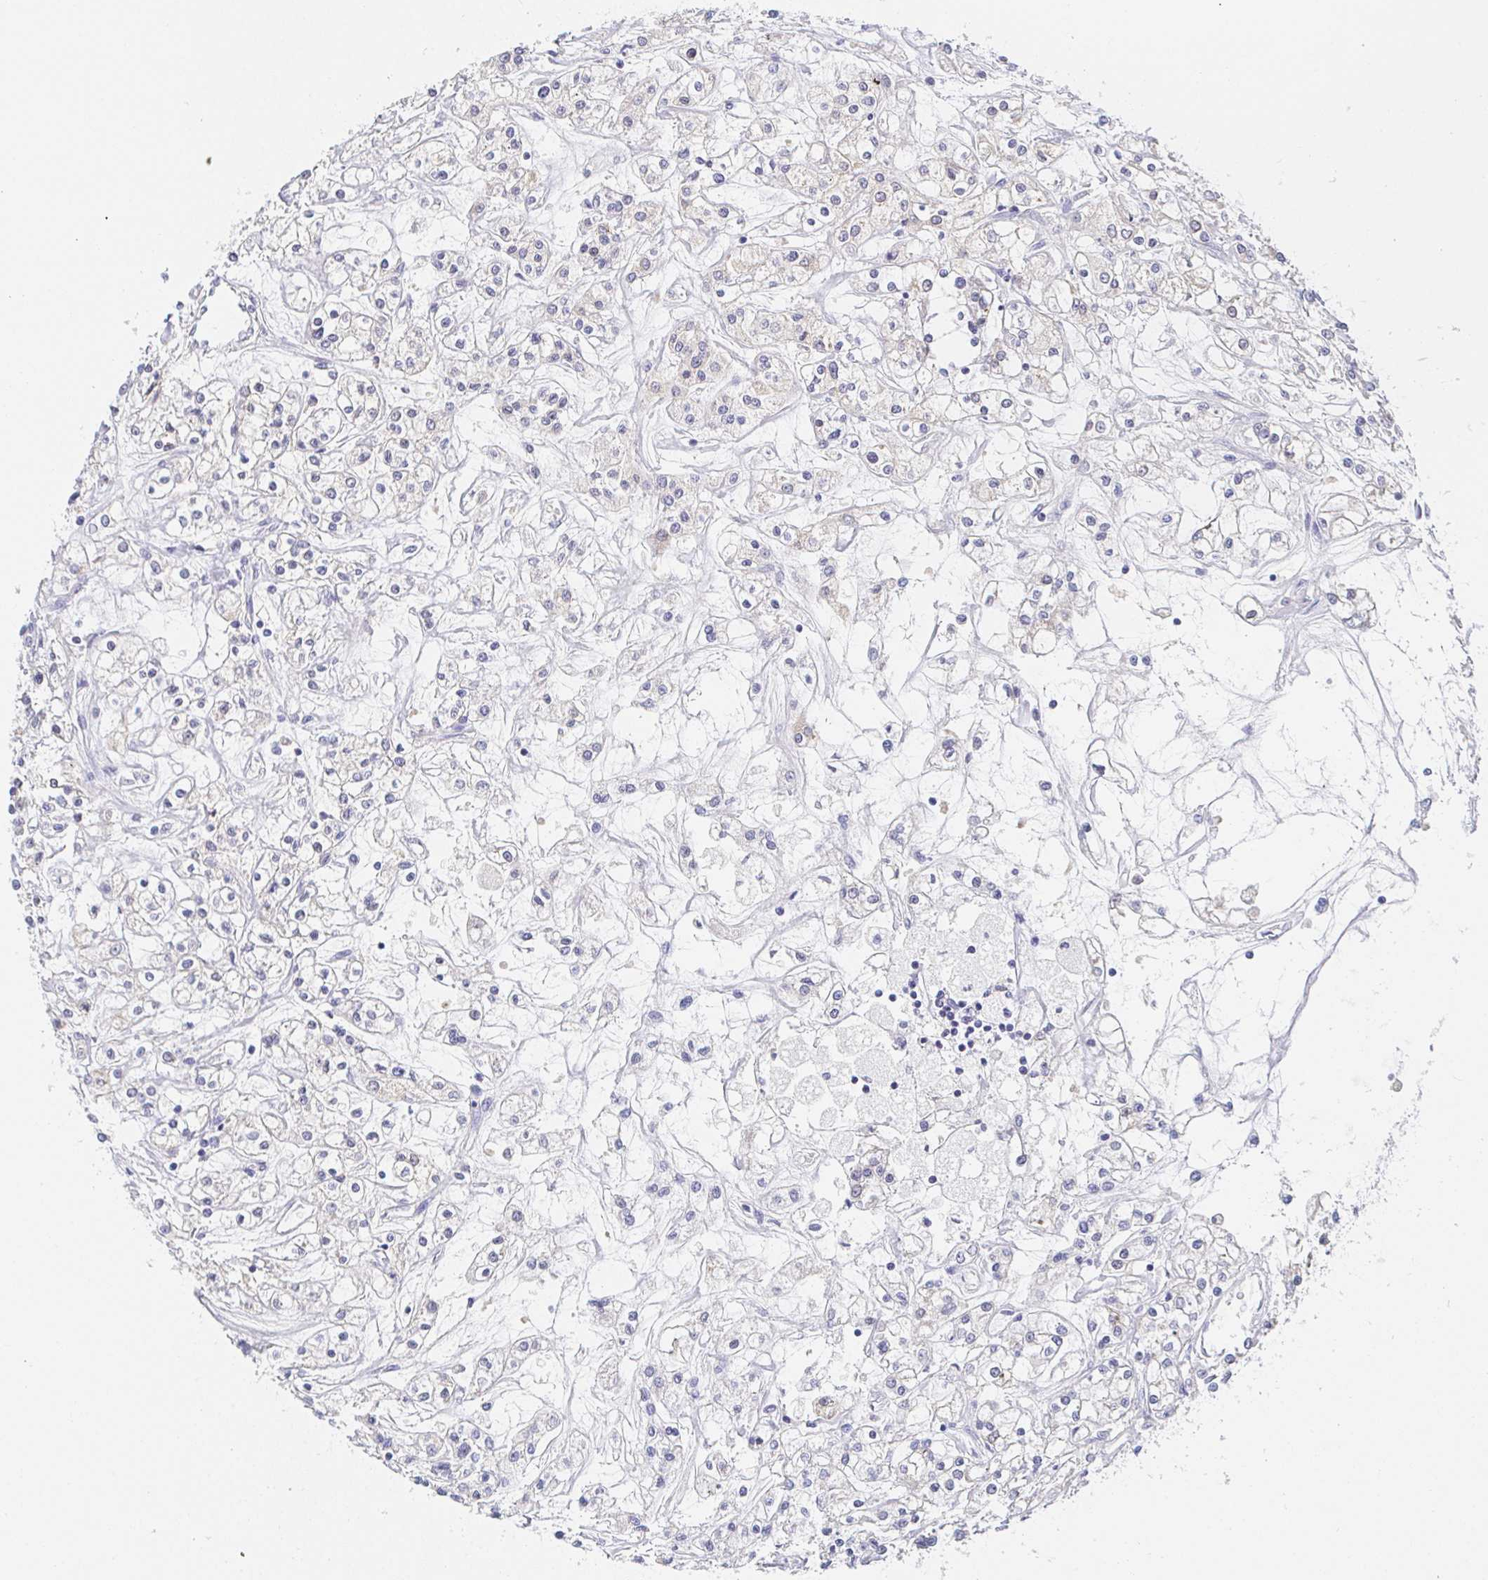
{"staining": {"intensity": "negative", "quantity": "none", "location": "none"}, "tissue": "renal cancer", "cell_type": "Tumor cells", "image_type": "cancer", "snomed": [{"axis": "morphology", "description": "Adenocarcinoma, NOS"}, {"axis": "topography", "description": "Kidney"}], "caption": "A high-resolution histopathology image shows IHC staining of renal adenocarcinoma, which reveals no significant staining in tumor cells.", "gene": "PDE6B", "patient": {"sex": "female", "age": 59}}